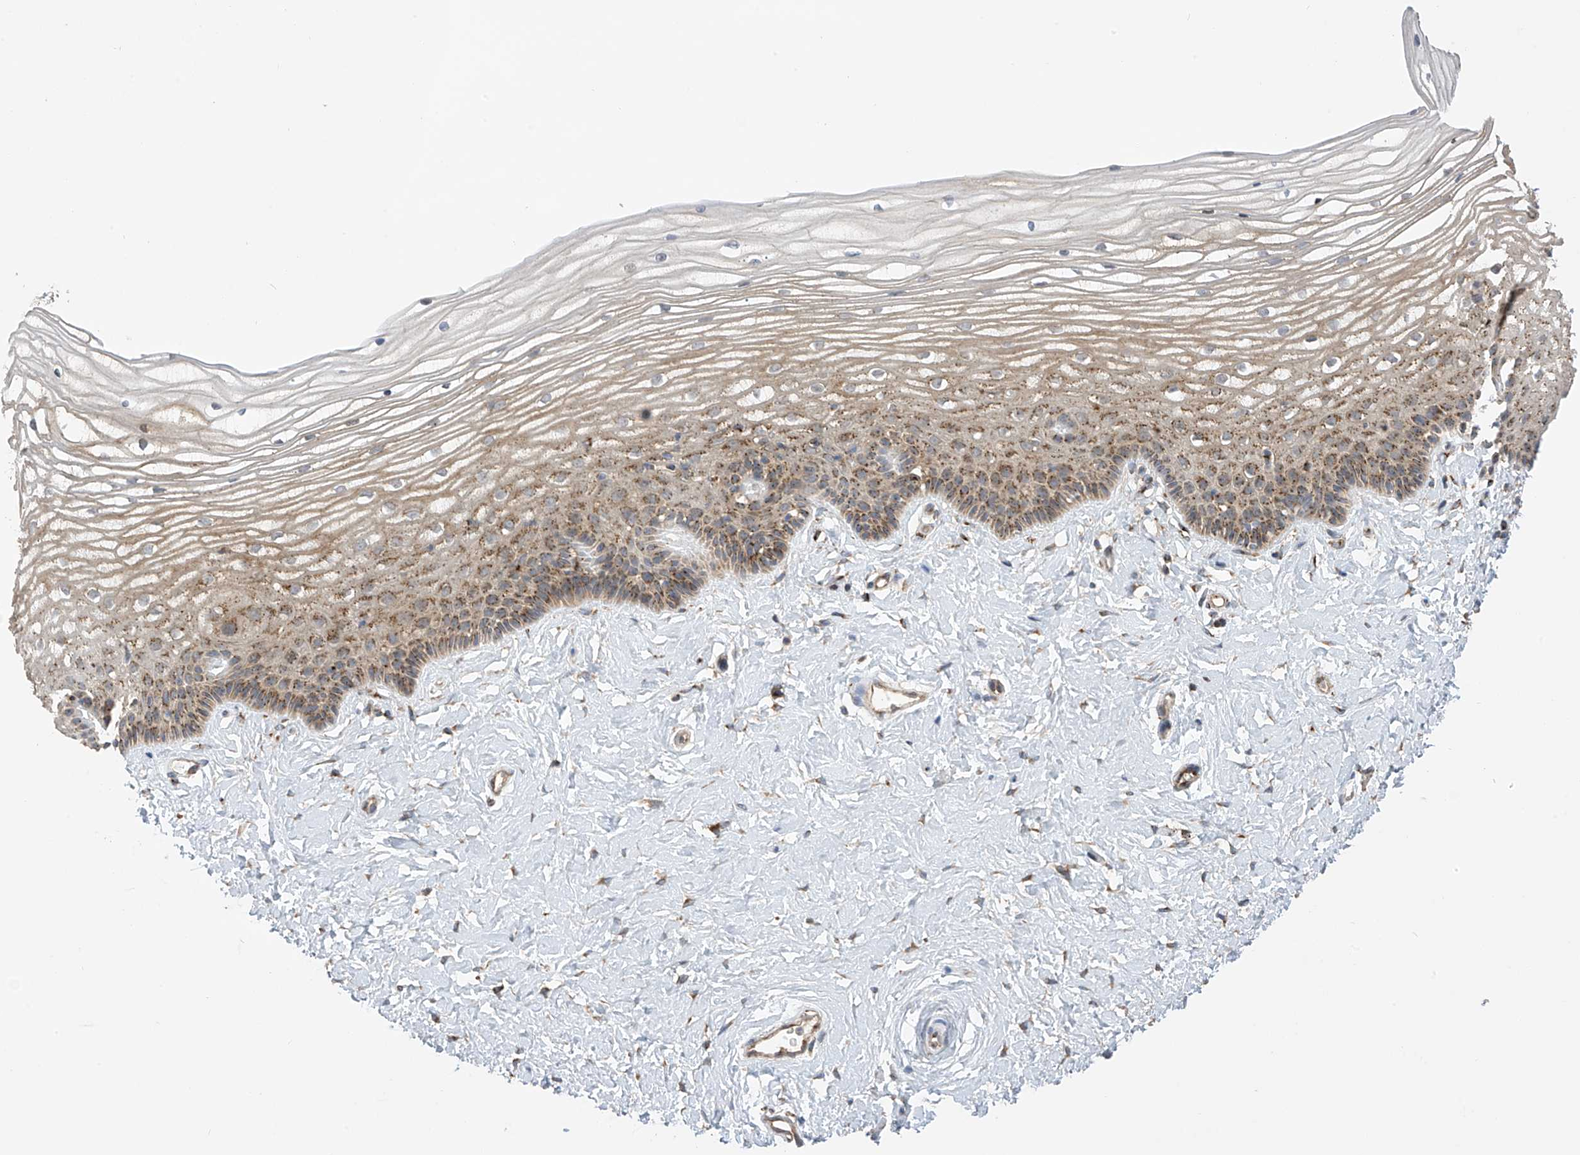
{"staining": {"intensity": "moderate", "quantity": "25%-75%", "location": "cytoplasmic/membranous"}, "tissue": "vagina", "cell_type": "Squamous epithelial cells", "image_type": "normal", "snomed": [{"axis": "morphology", "description": "Normal tissue, NOS"}, {"axis": "topography", "description": "Vagina"}, {"axis": "topography", "description": "Cervix"}], "caption": "High-power microscopy captured an immunohistochemistry micrograph of unremarkable vagina, revealing moderate cytoplasmic/membranous staining in approximately 25%-75% of squamous epithelial cells. (DAB (3,3'-diaminobenzidine) IHC, brown staining for protein, blue staining for nuclei).", "gene": "PNPT1", "patient": {"sex": "female", "age": 40}}